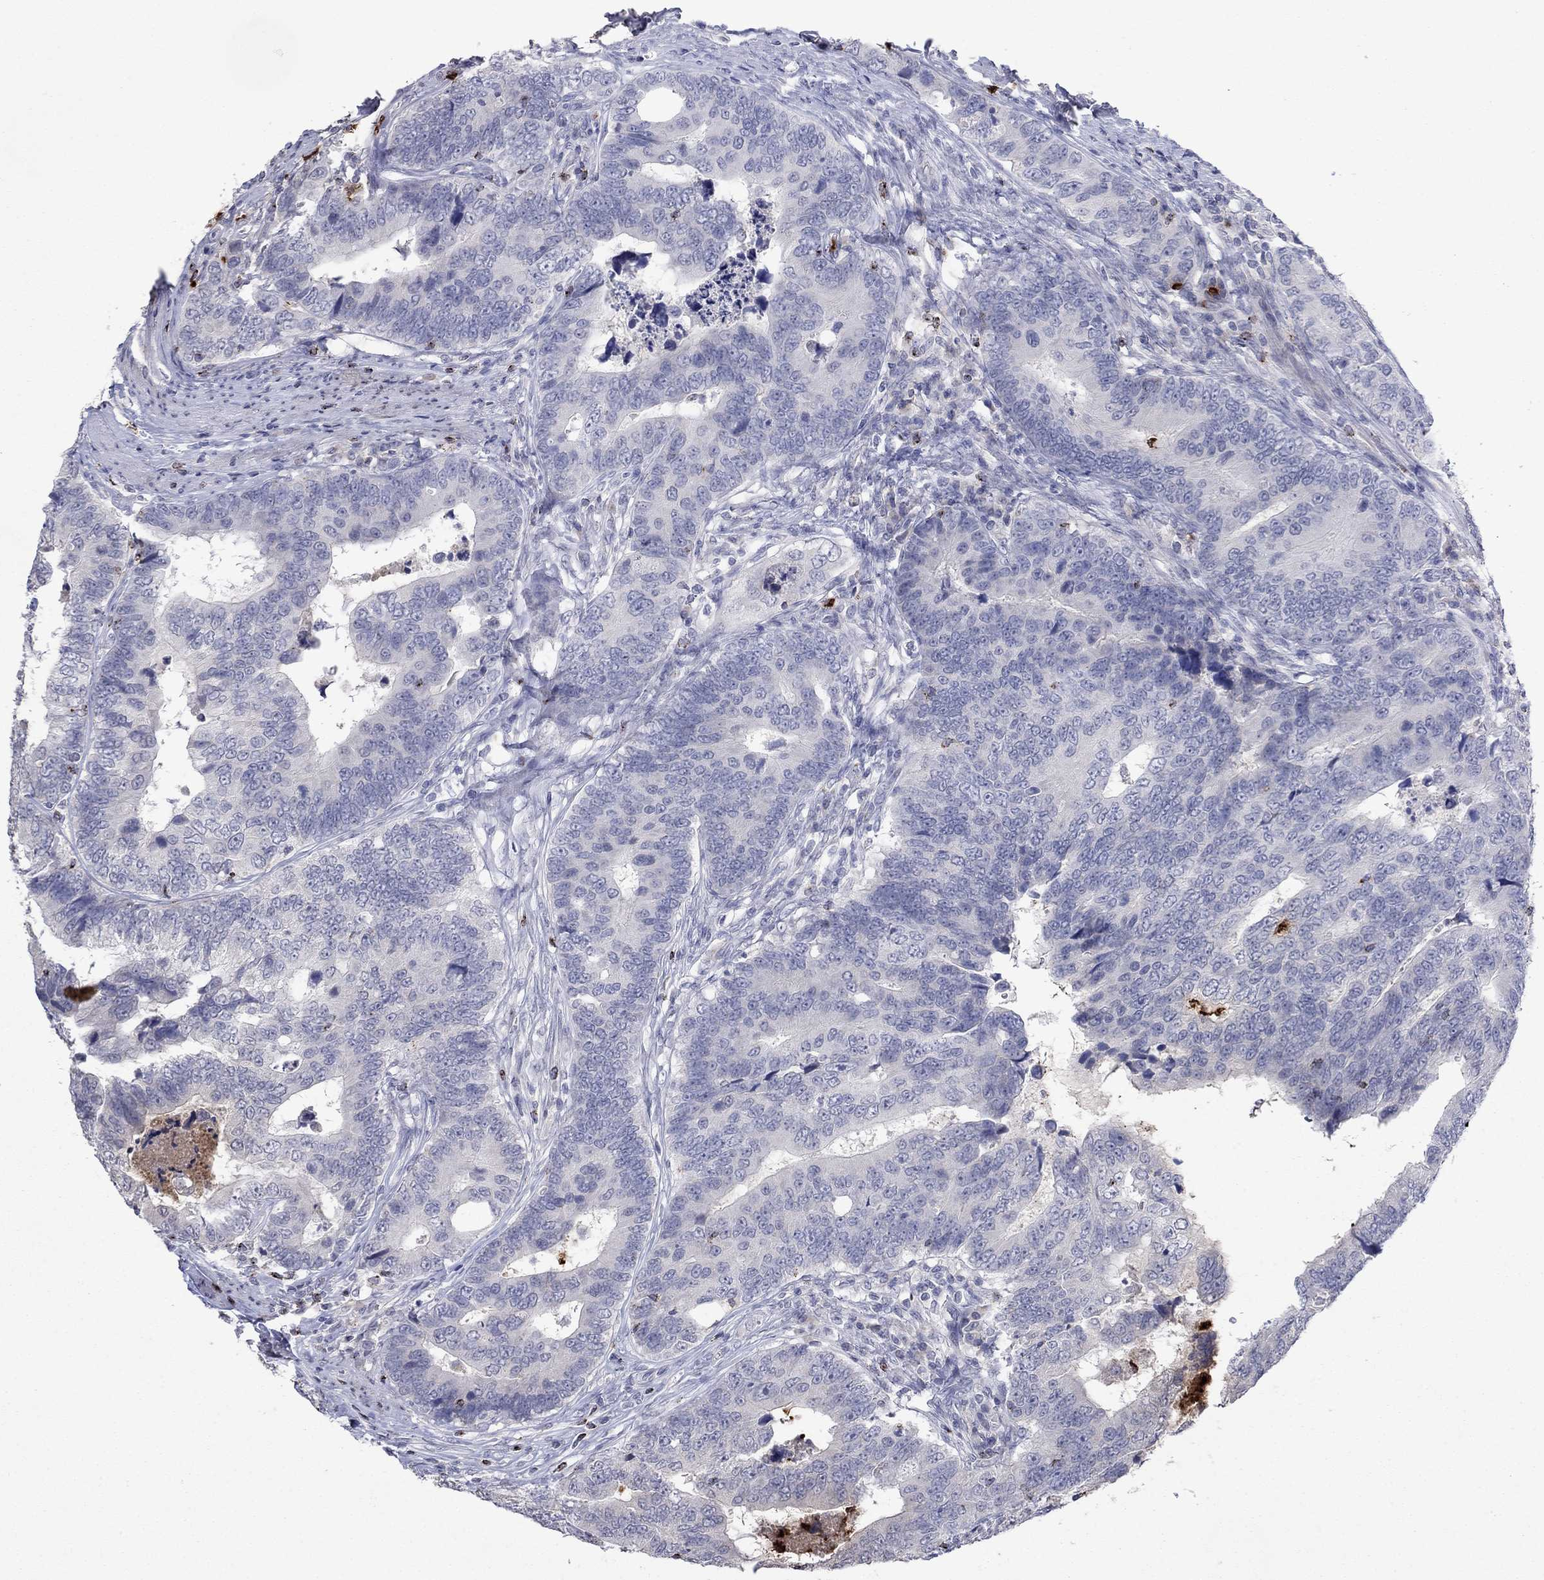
{"staining": {"intensity": "weak", "quantity": "<25%", "location": "cytoplasmic/membranous"}, "tissue": "colorectal cancer", "cell_type": "Tumor cells", "image_type": "cancer", "snomed": [{"axis": "morphology", "description": "Adenocarcinoma, NOS"}, {"axis": "topography", "description": "Colon"}], "caption": "IHC of colorectal cancer exhibits no staining in tumor cells. (Brightfield microscopy of DAB IHC at high magnification).", "gene": "CCL5", "patient": {"sex": "female", "age": 72}}